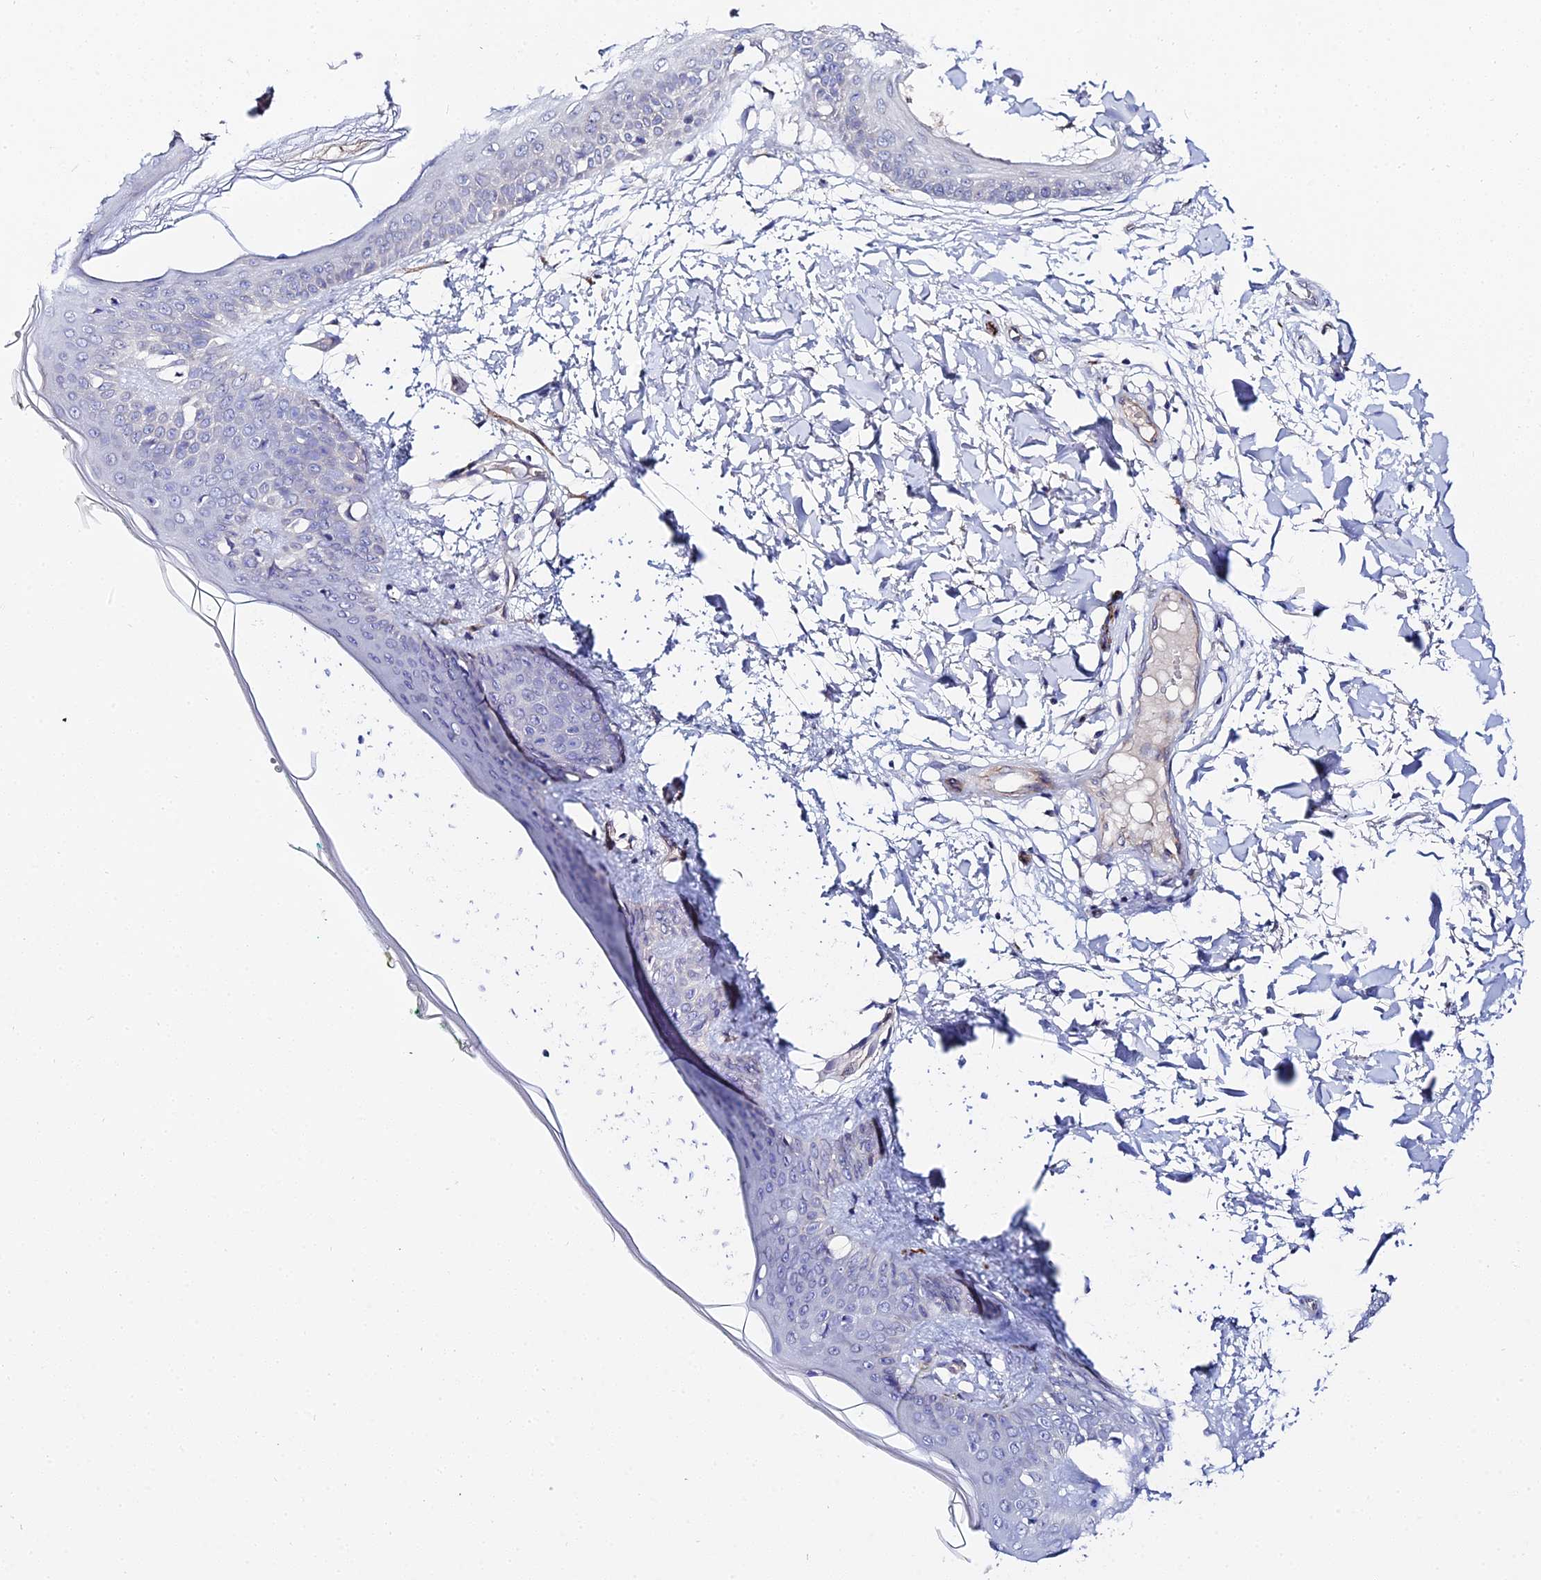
{"staining": {"intensity": "negative", "quantity": "none", "location": "none"}, "tissue": "skin", "cell_type": "Fibroblasts", "image_type": "normal", "snomed": [{"axis": "morphology", "description": "Normal tissue, NOS"}, {"axis": "topography", "description": "Skin"}], "caption": "IHC image of benign skin stained for a protein (brown), which exhibits no expression in fibroblasts.", "gene": "APOBEC3H", "patient": {"sex": "female", "age": 34}}